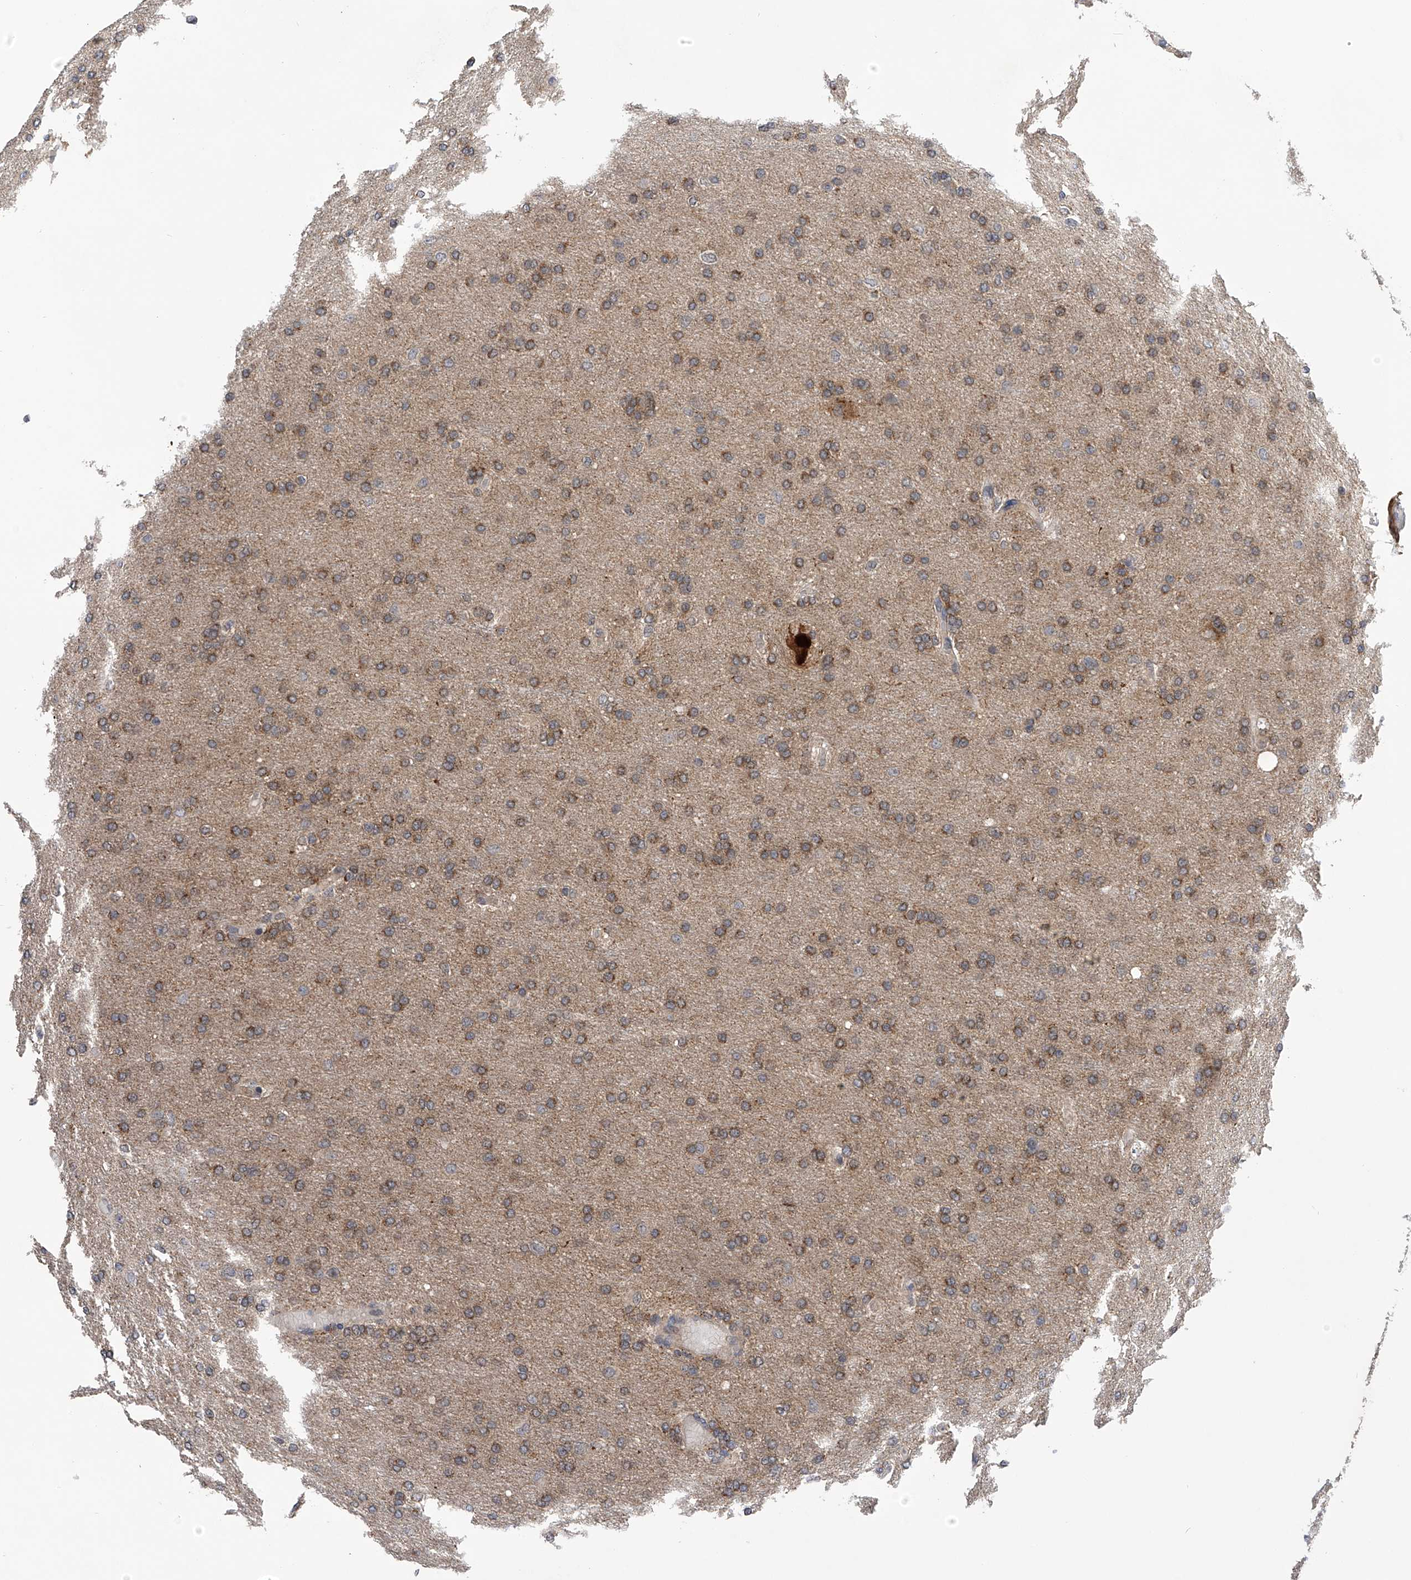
{"staining": {"intensity": "moderate", "quantity": "25%-75%", "location": "cytoplasmic/membranous"}, "tissue": "glioma", "cell_type": "Tumor cells", "image_type": "cancer", "snomed": [{"axis": "morphology", "description": "Glioma, malignant, High grade"}, {"axis": "topography", "description": "Cerebral cortex"}], "caption": "Protein positivity by immunohistochemistry (IHC) exhibits moderate cytoplasmic/membranous staining in about 25%-75% of tumor cells in glioma.", "gene": "SPOCK1", "patient": {"sex": "female", "age": 36}}